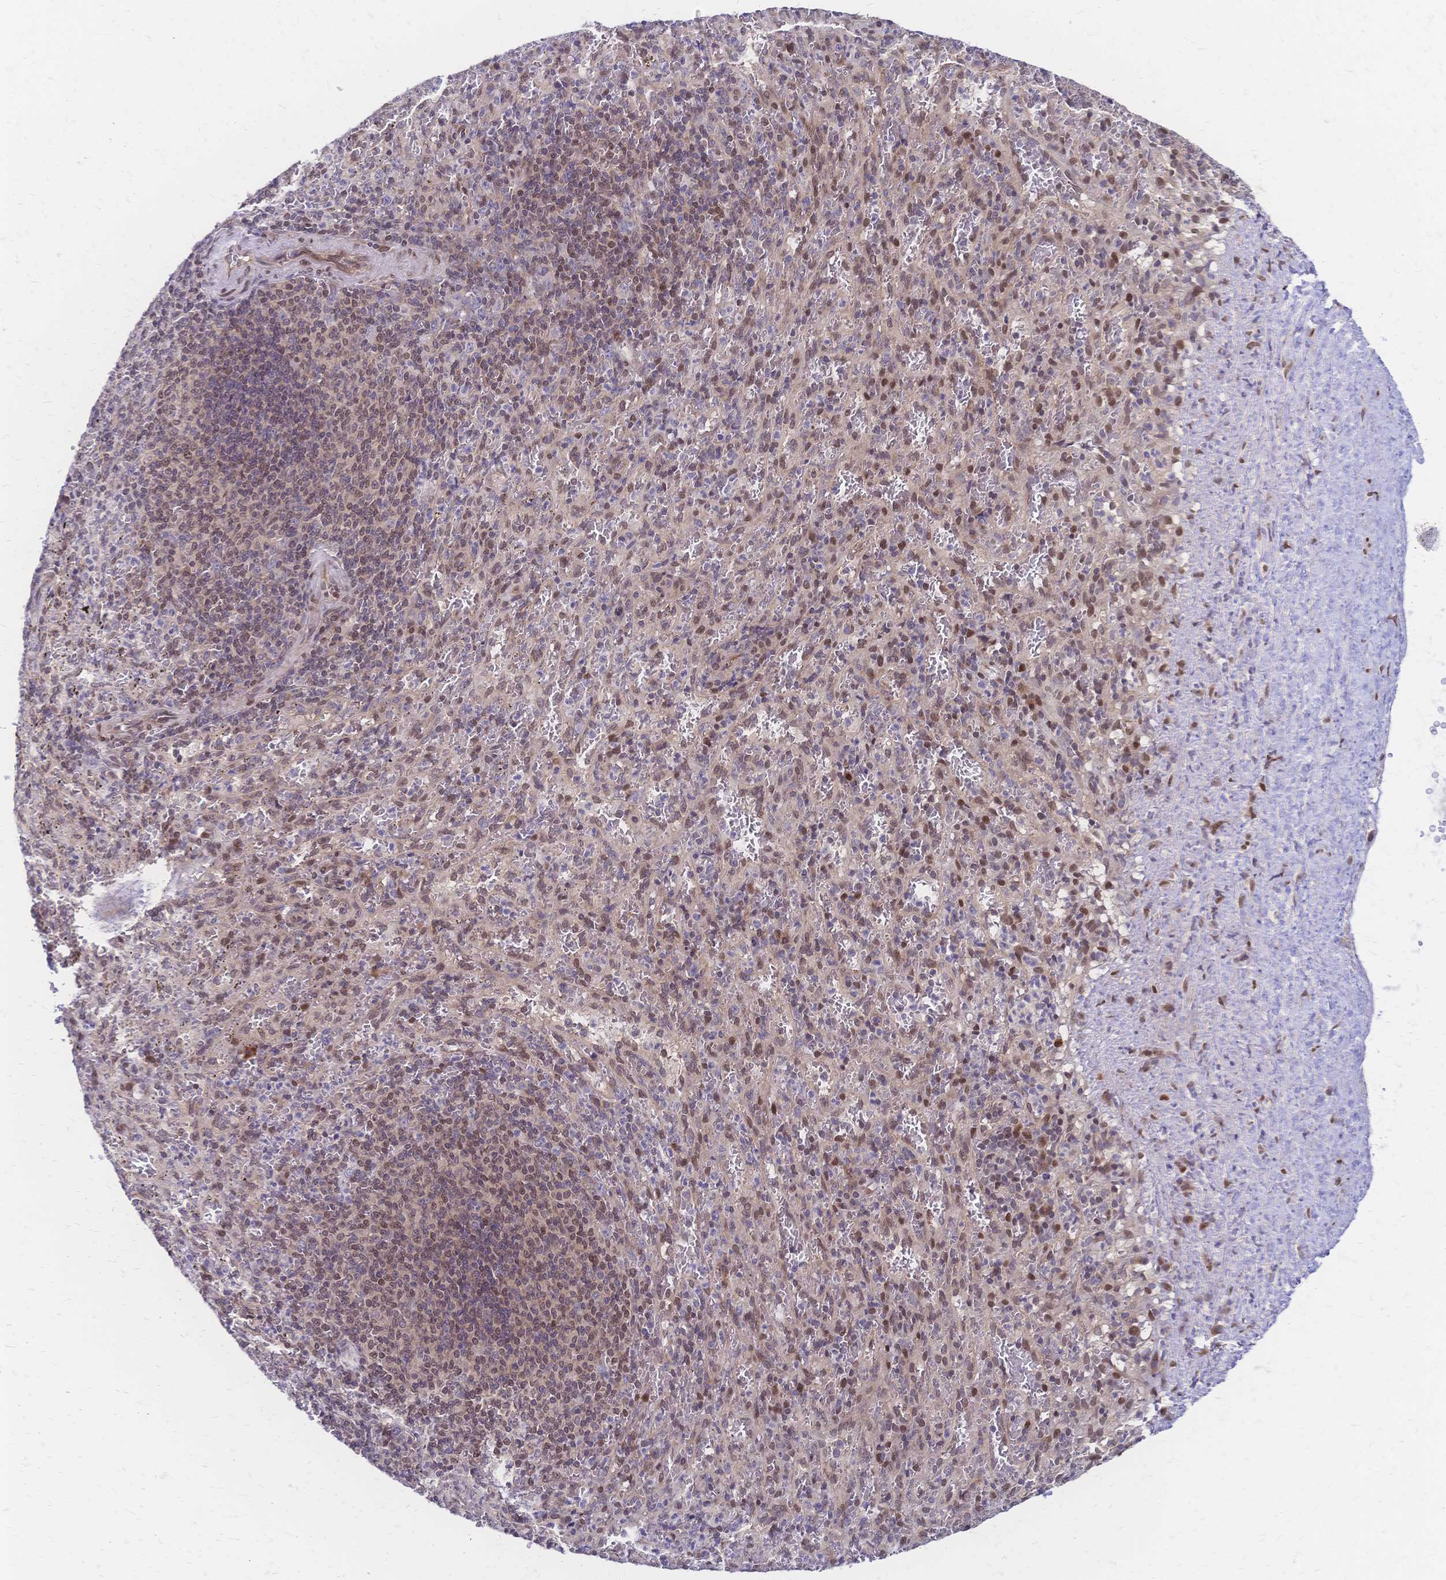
{"staining": {"intensity": "weak", "quantity": "<25%", "location": "nuclear"}, "tissue": "spleen", "cell_type": "Cells in red pulp", "image_type": "normal", "snomed": [{"axis": "morphology", "description": "Normal tissue, NOS"}, {"axis": "topography", "description": "Spleen"}], "caption": "IHC histopathology image of normal spleen stained for a protein (brown), which displays no staining in cells in red pulp.", "gene": "CBX7", "patient": {"sex": "male", "age": 57}}